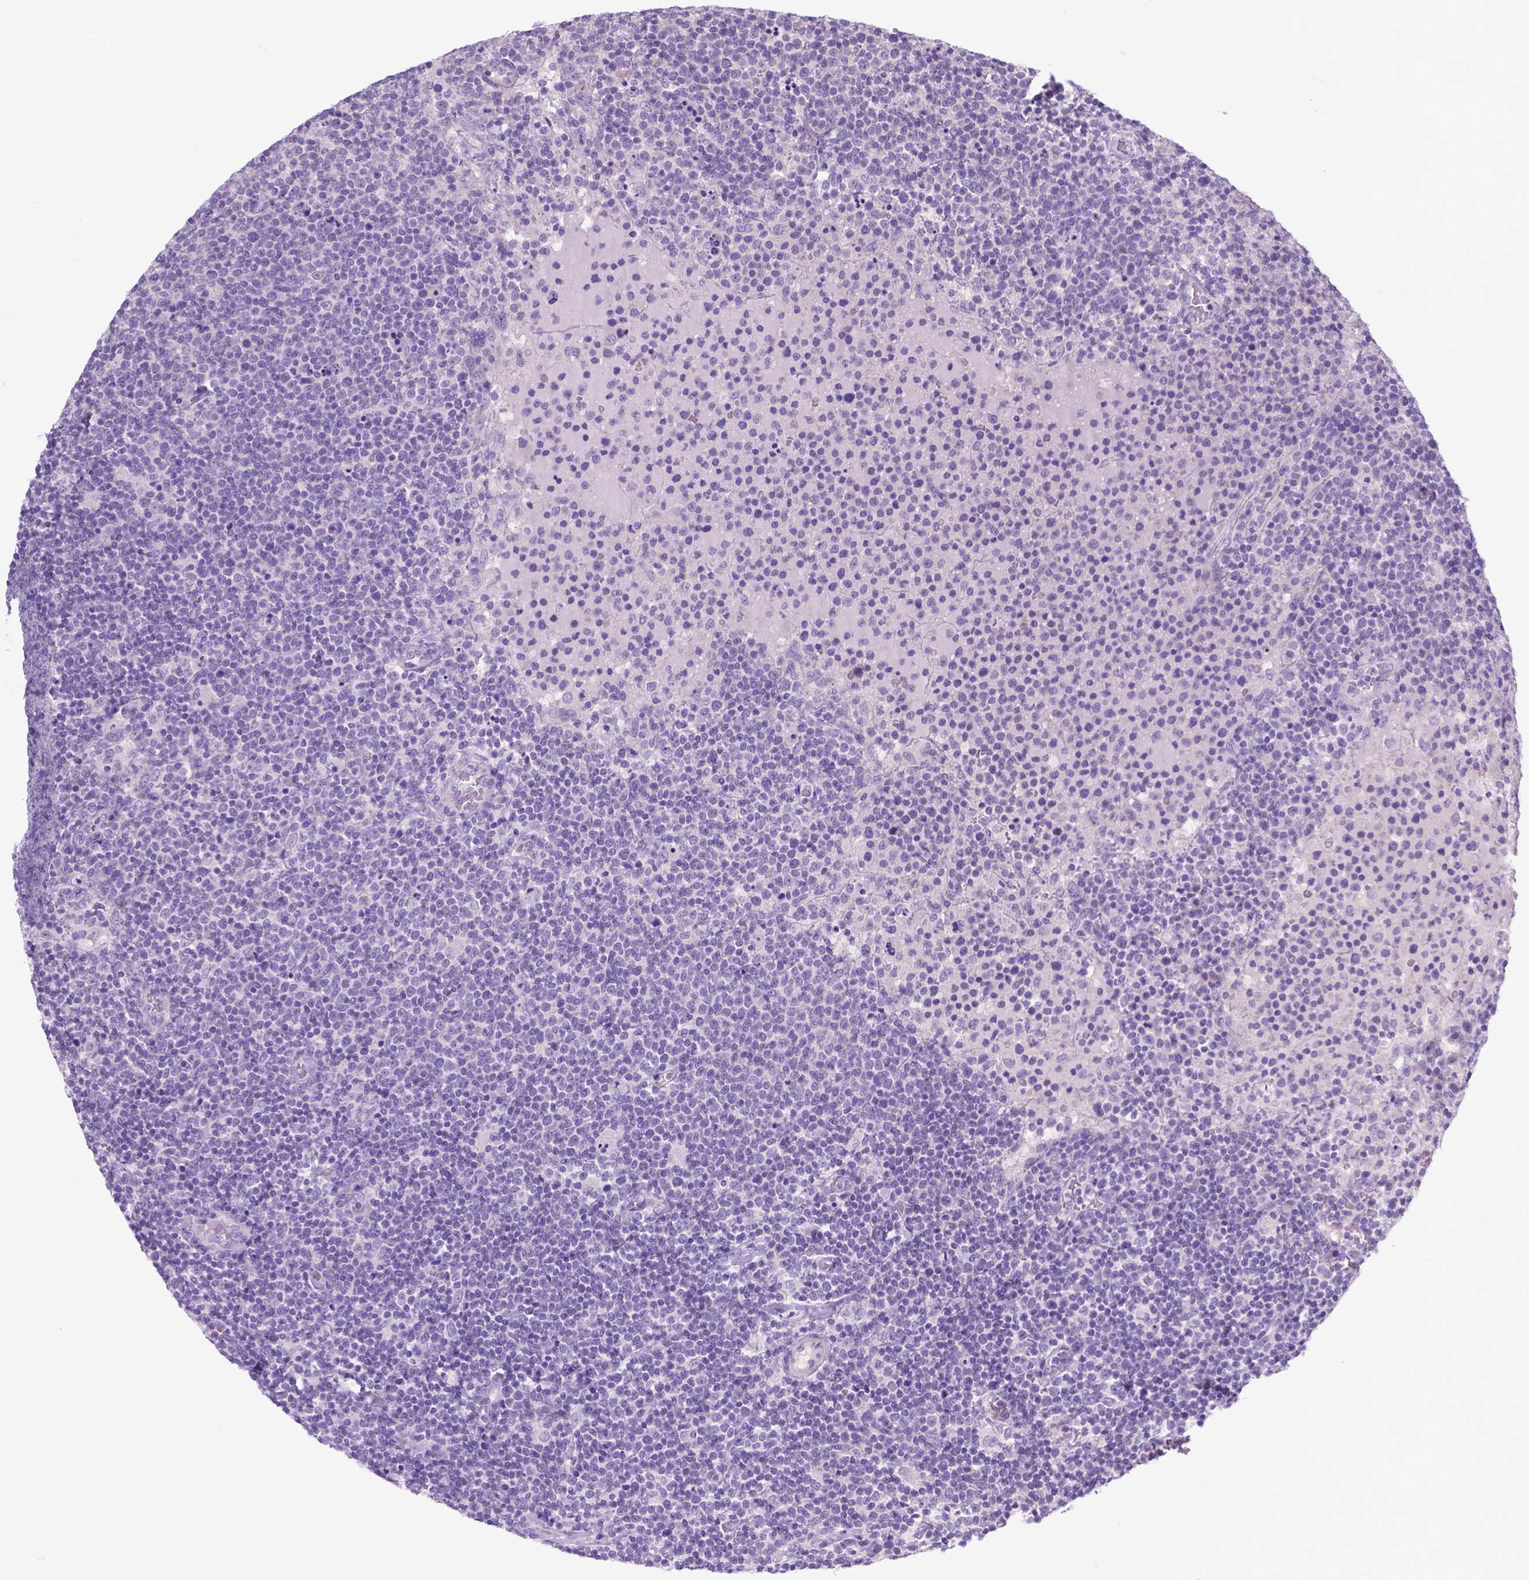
{"staining": {"intensity": "negative", "quantity": "none", "location": "none"}, "tissue": "lymphoma", "cell_type": "Tumor cells", "image_type": "cancer", "snomed": [{"axis": "morphology", "description": "Malignant lymphoma, non-Hodgkin's type, High grade"}, {"axis": "topography", "description": "Lymph node"}], "caption": "Immunohistochemistry (IHC) histopathology image of neoplastic tissue: high-grade malignant lymphoma, non-Hodgkin's type stained with DAB shows no significant protein staining in tumor cells.", "gene": "ADRA2B", "patient": {"sex": "male", "age": 61}}